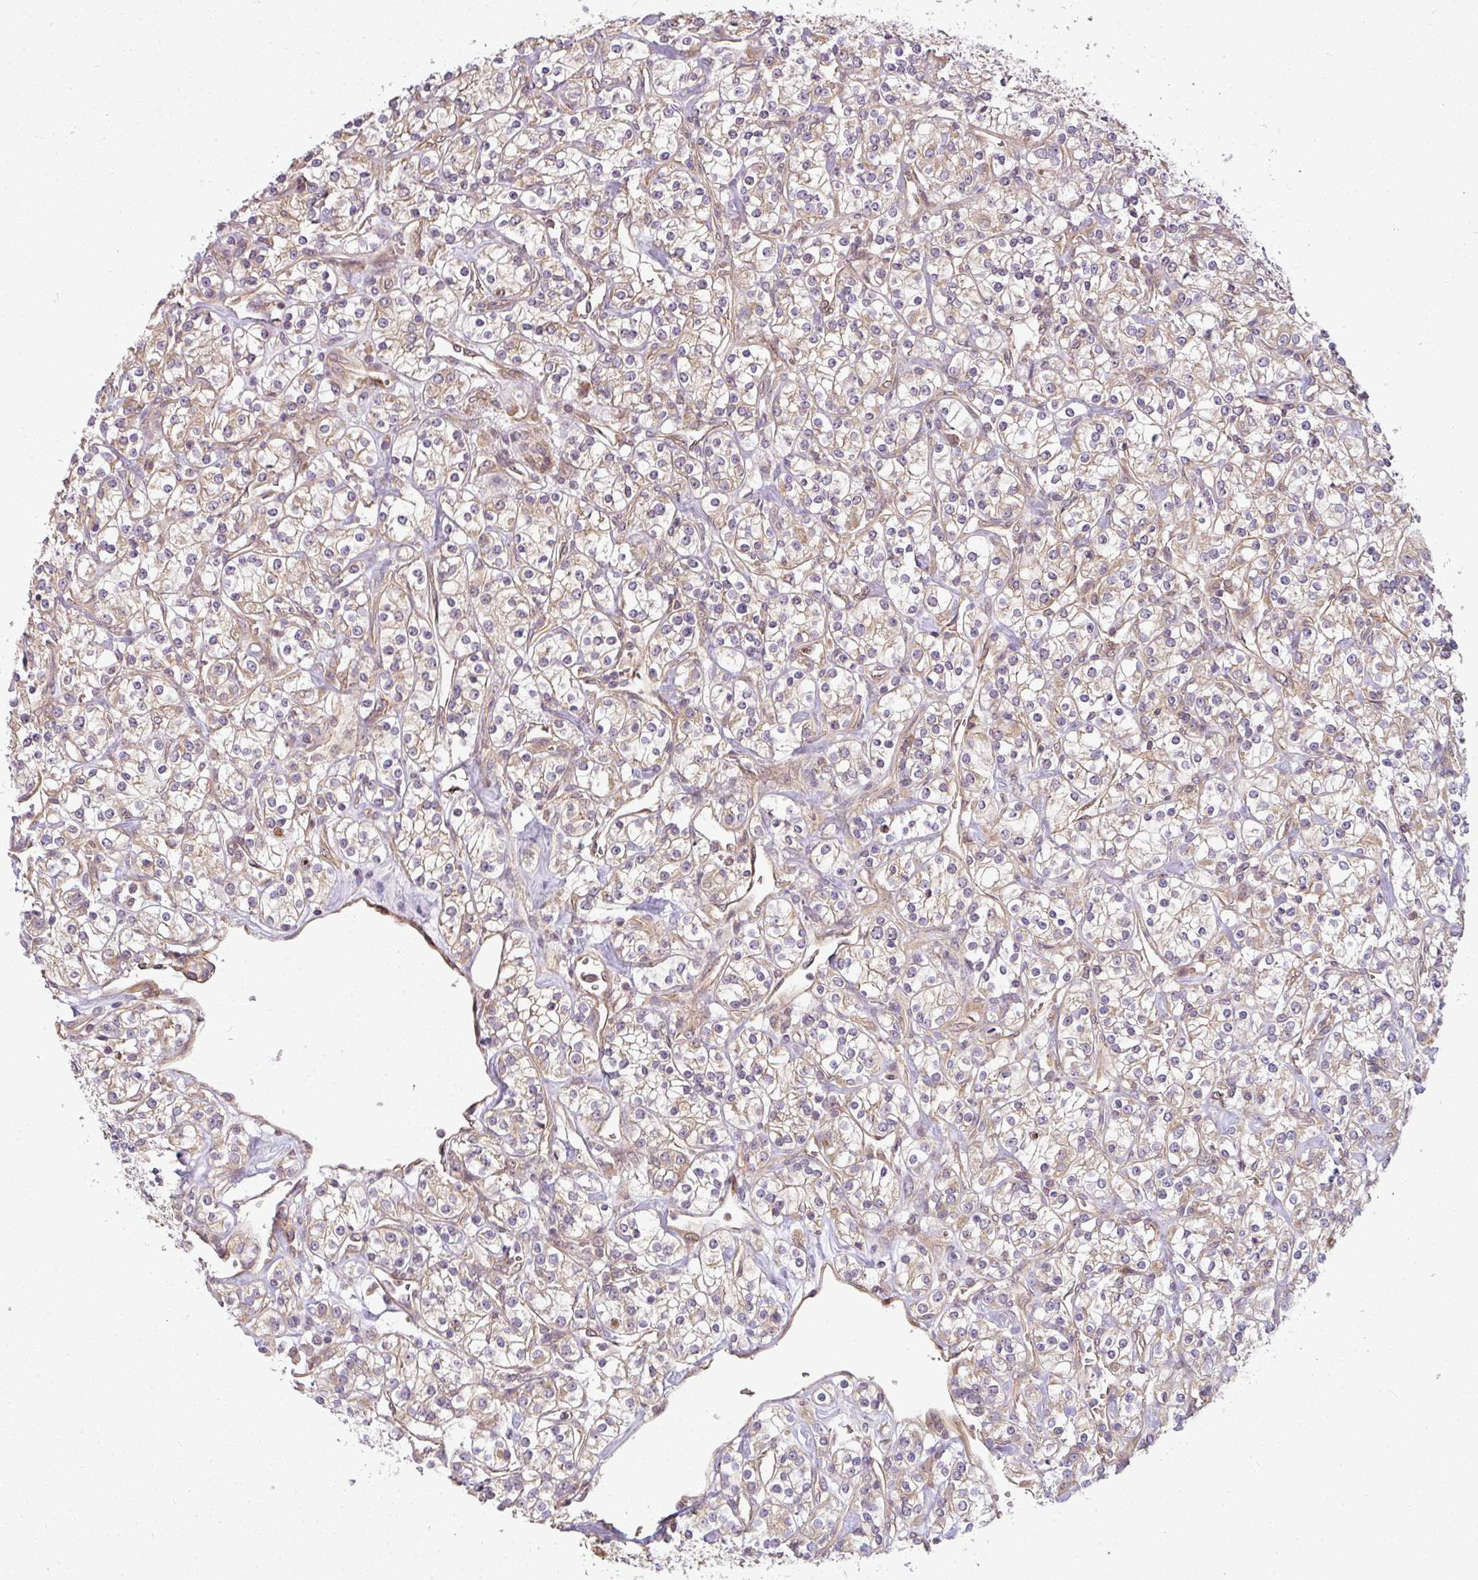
{"staining": {"intensity": "weak", "quantity": ">75%", "location": "cytoplasmic/membranous"}, "tissue": "renal cancer", "cell_type": "Tumor cells", "image_type": "cancer", "snomed": [{"axis": "morphology", "description": "Adenocarcinoma, NOS"}, {"axis": "topography", "description": "Kidney"}], "caption": "Renal cancer (adenocarcinoma) stained with IHC demonstrates weak cytoplasmic/membranous positivity in about >75% of tumor cells.", "gene": "RNF31", "patient": {"sex": "male", "age": 77}}